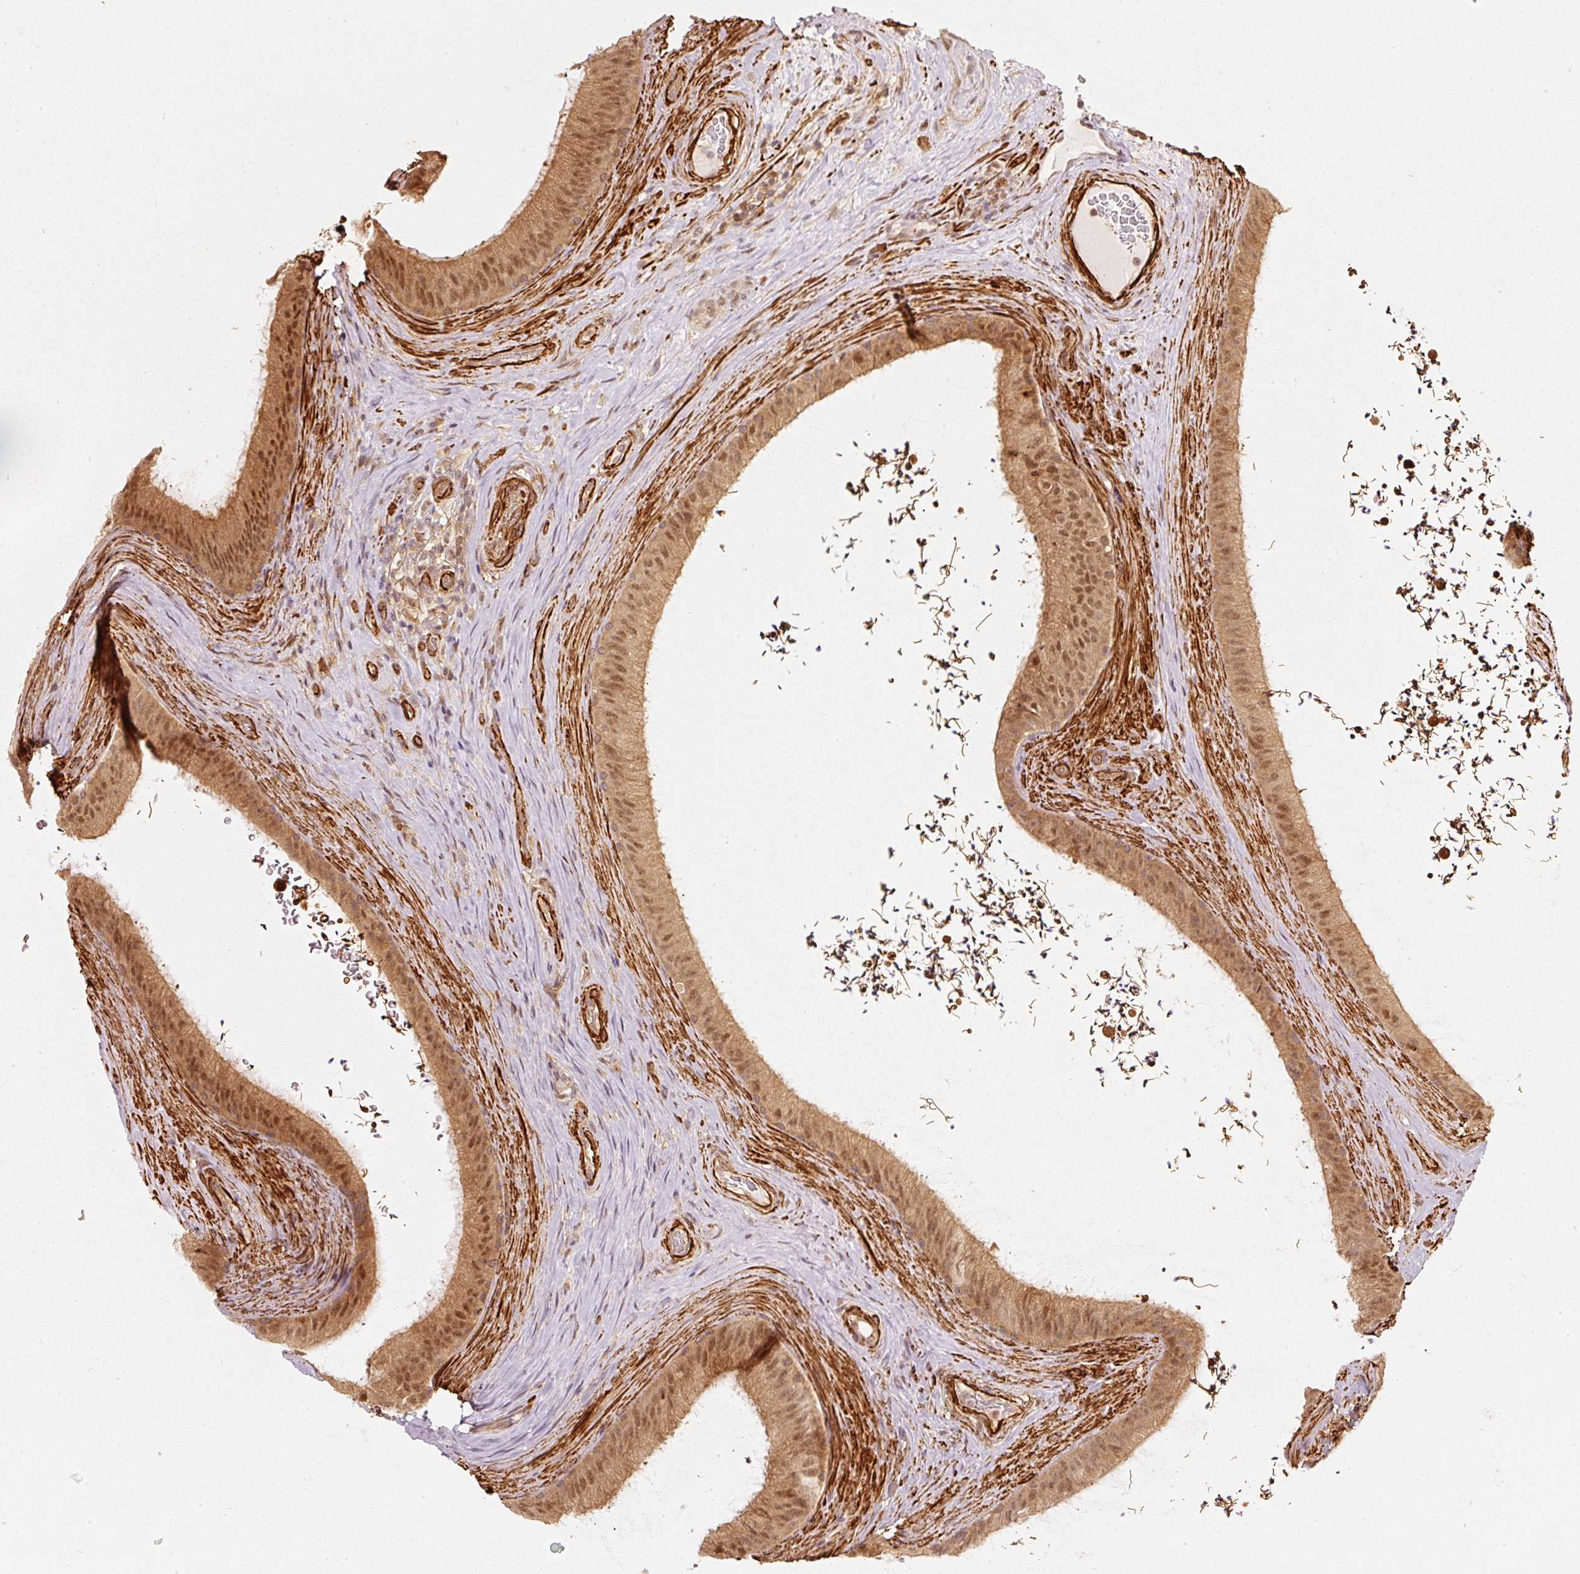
{"staining": {"intensity": "moderate", "quantity": ">75%", "location": "cytoplasmic/membranous,nuclear"}, "tissue": "epididymis", "cell_type": "Glandular cells", "image_type": "normal", "snomed": [{"axis": "morphology", "description": "Normal tissue, NOS"}, {"axis": "topography", "description": "Testis"}, {"axis": "topography", "description": "Epididymis"}], "caption": "A brown stain highlights moderate cytoplasmic/membranous,nuclear positivity of a protein in glandular cells of normal epididymis.", "gene": "PSMD1", "patient": {"sex": "male", "age": 41}}